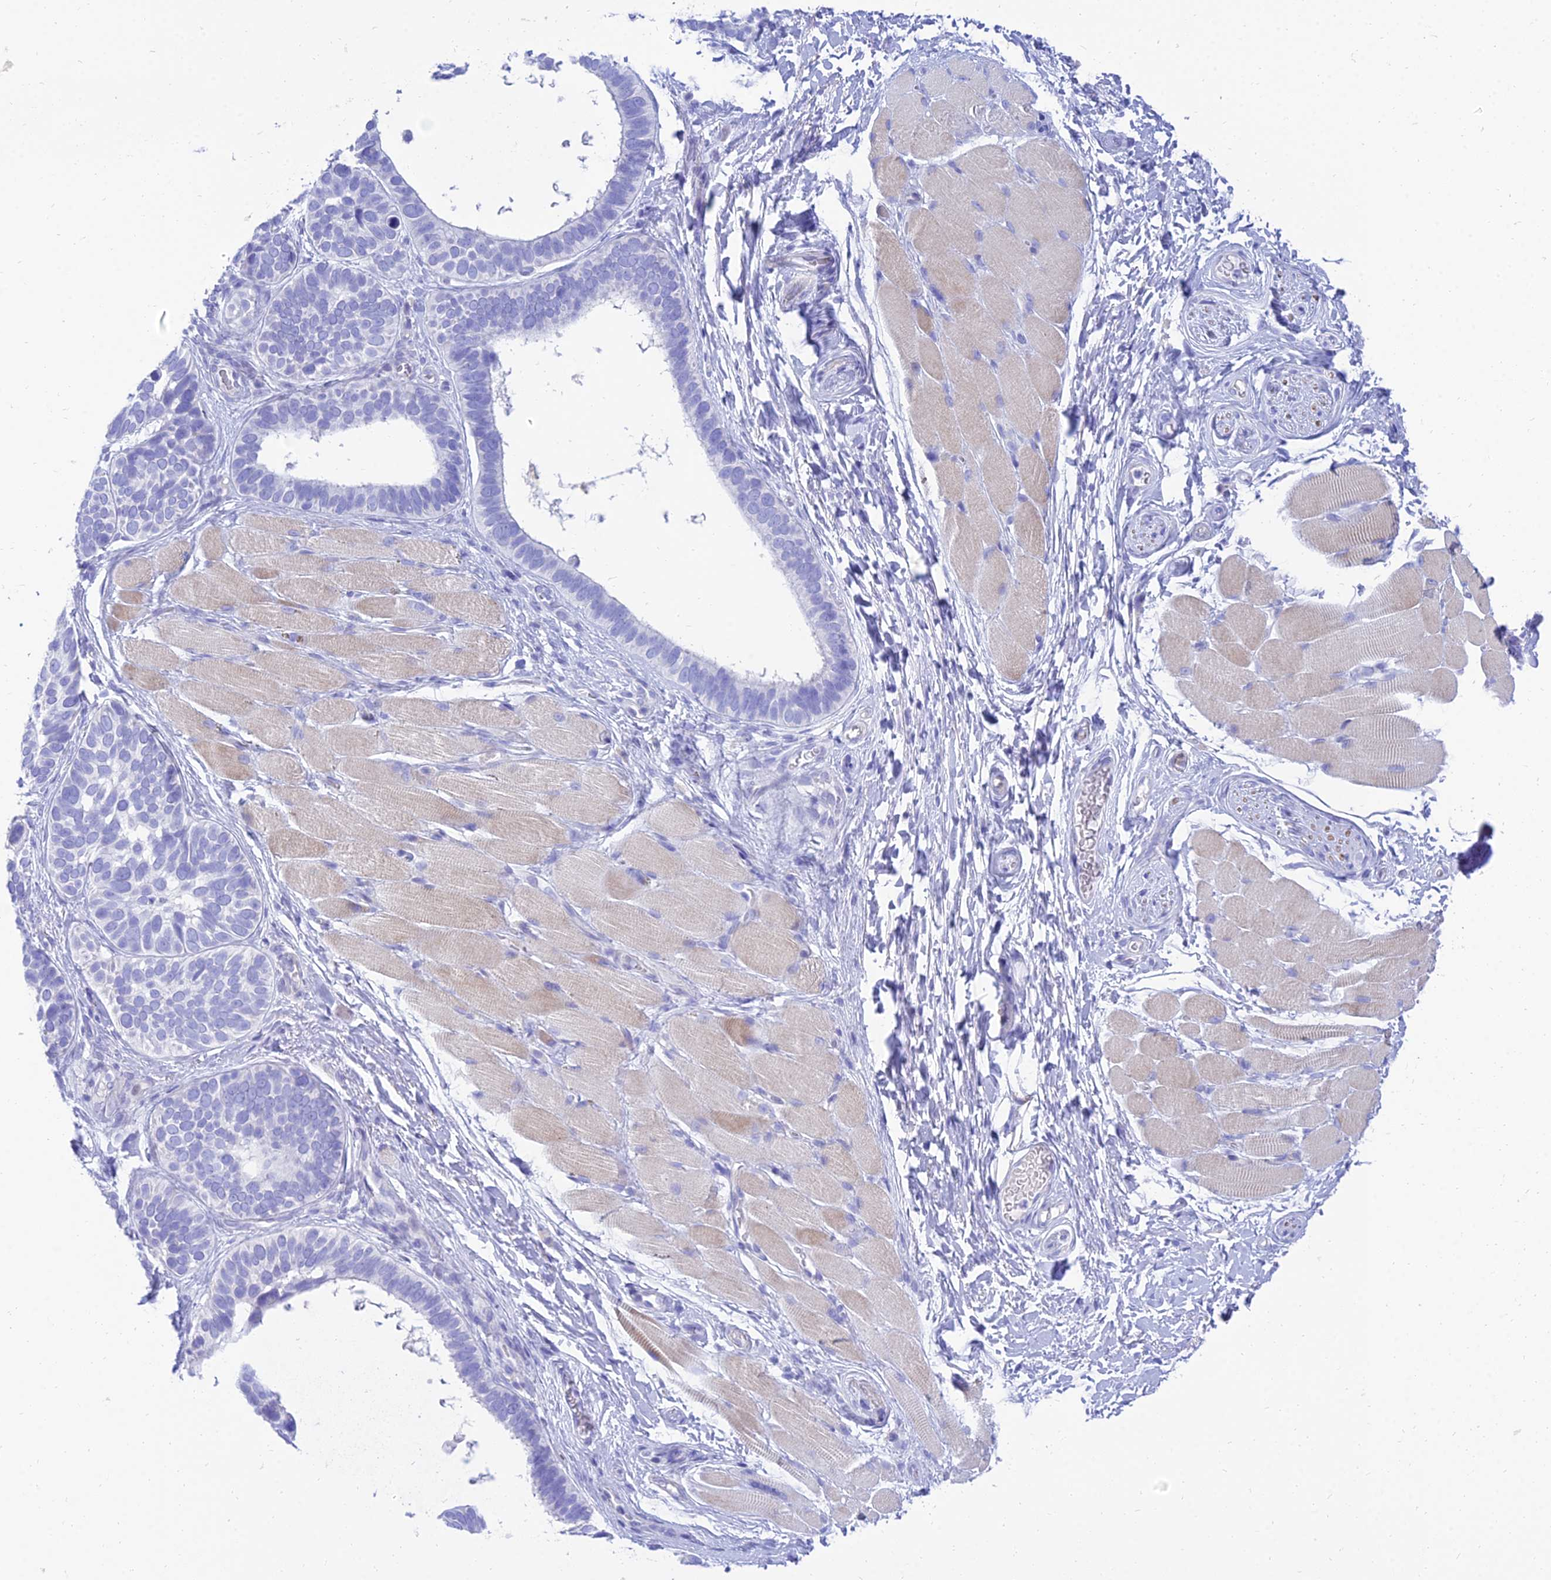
{"staining": {"intensity": "negative", "quantity": "none", "location": "none"}, "tissue": "skin cancer", "cell_type": "Tumor cells", "image_type": "cancer", "snomed": [{"axis": "morphology", "description": "Basal cell carcinoma"}, {"axis": "topography", "description": "Skin"}], "caption": "DAB immunohistochemical staining of human basal cell carcinoma (skin) shows no significant expression in tumor cells.", "gene": "TAC3", "patient": {"sex": "male", "age": 62}}